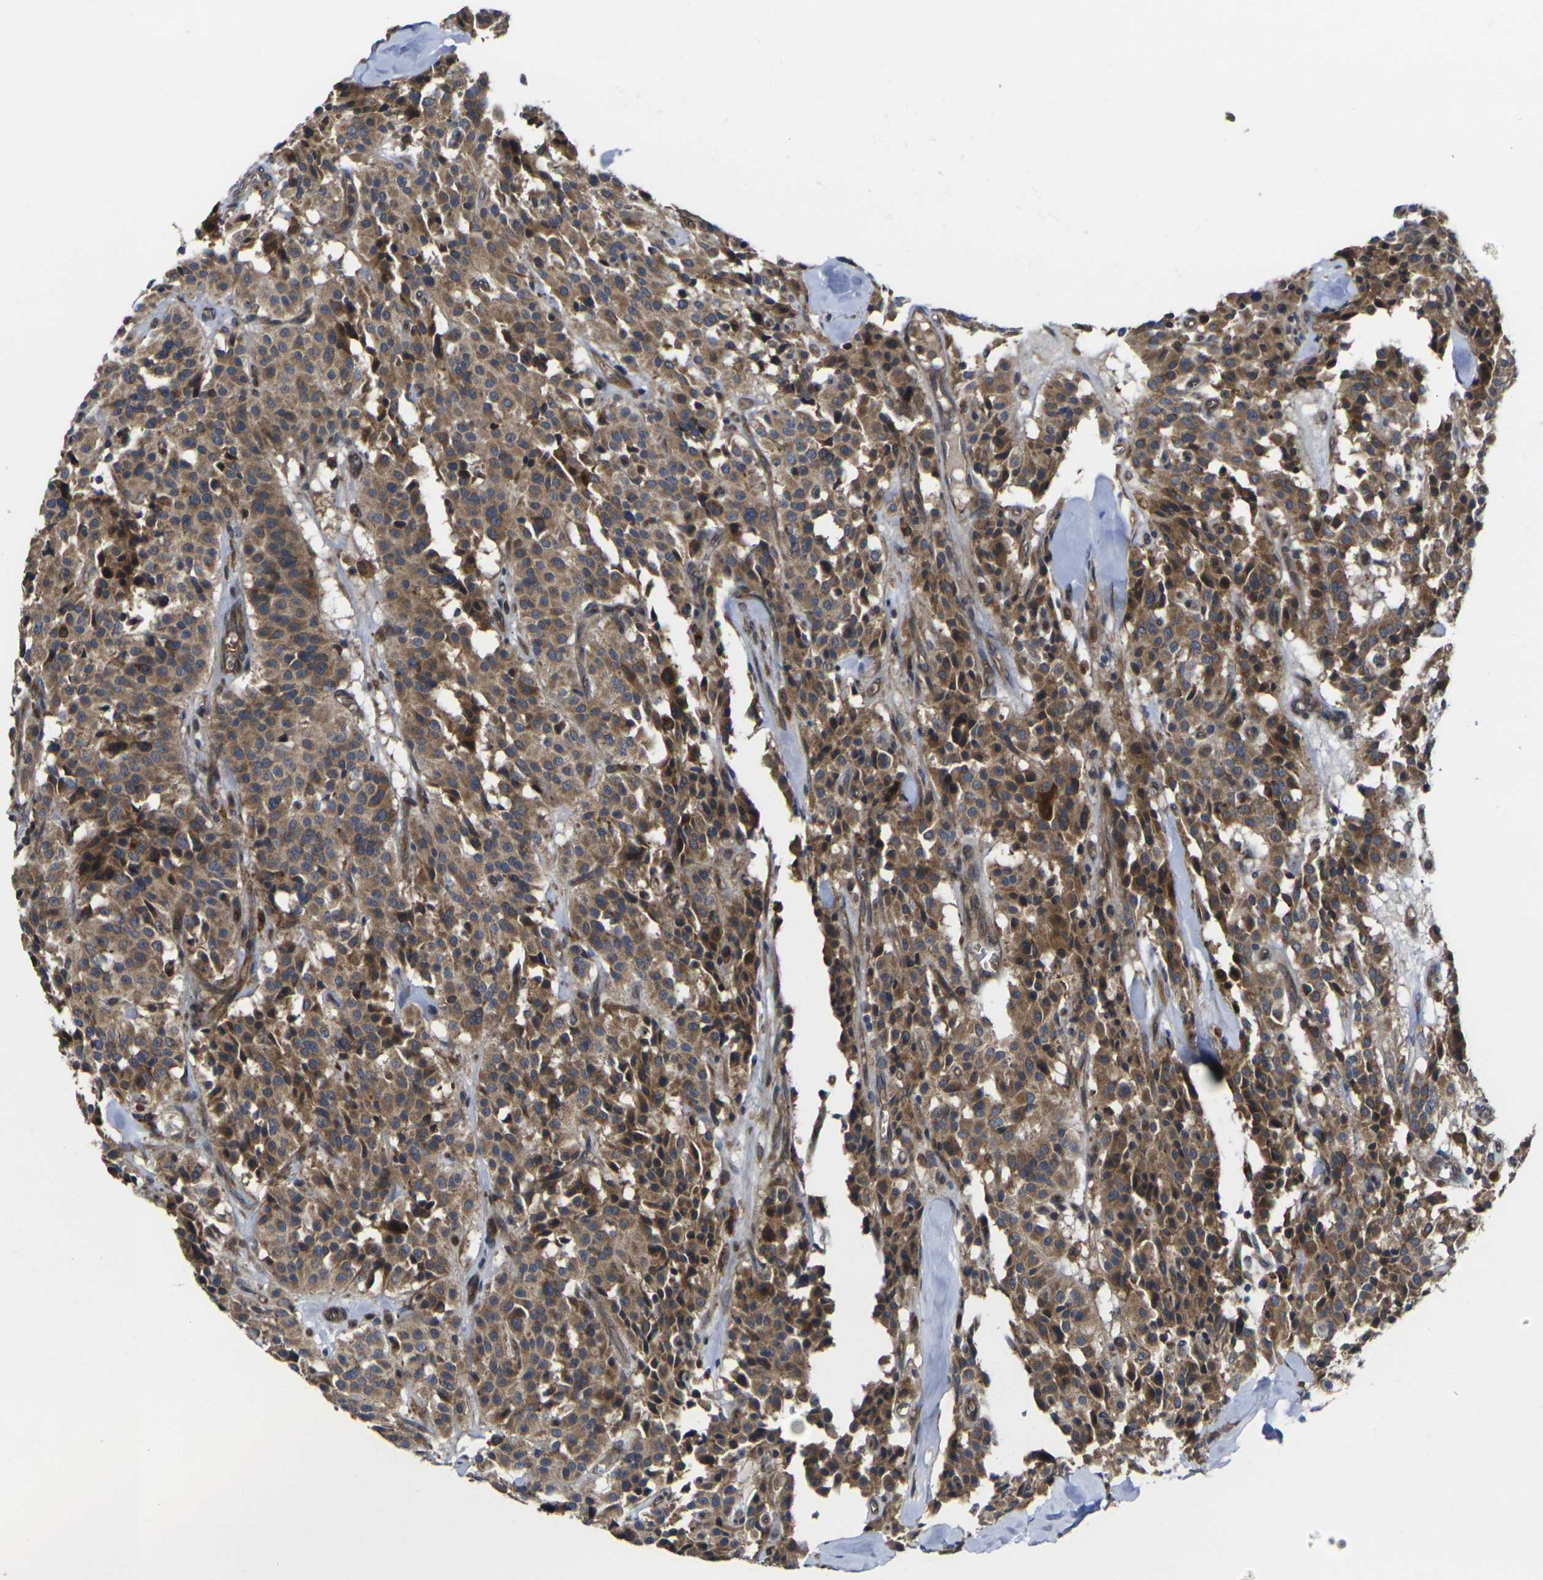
{"staining": {"intensity": "moderate", "quantity": ">75%", "location": "cytoplasmic/membranous"}, "tissue": "carcinoid", "cell_type": "Tumor cells", "image_type": "cancer", "snomed": [{"axis": "morphology", "description": "Carcinoid, malignant, NOS"}, {"axis": "topography", "description": "Lung"}], "caption": "Carcinoid (malignant) was stained to show a protein in brown. There is medium levels of moderate cytoplasmic/membranous expression in about >75% of tumor cells.", "gene": "FZD1", "patient": {"sex": "male", "age": 30}}